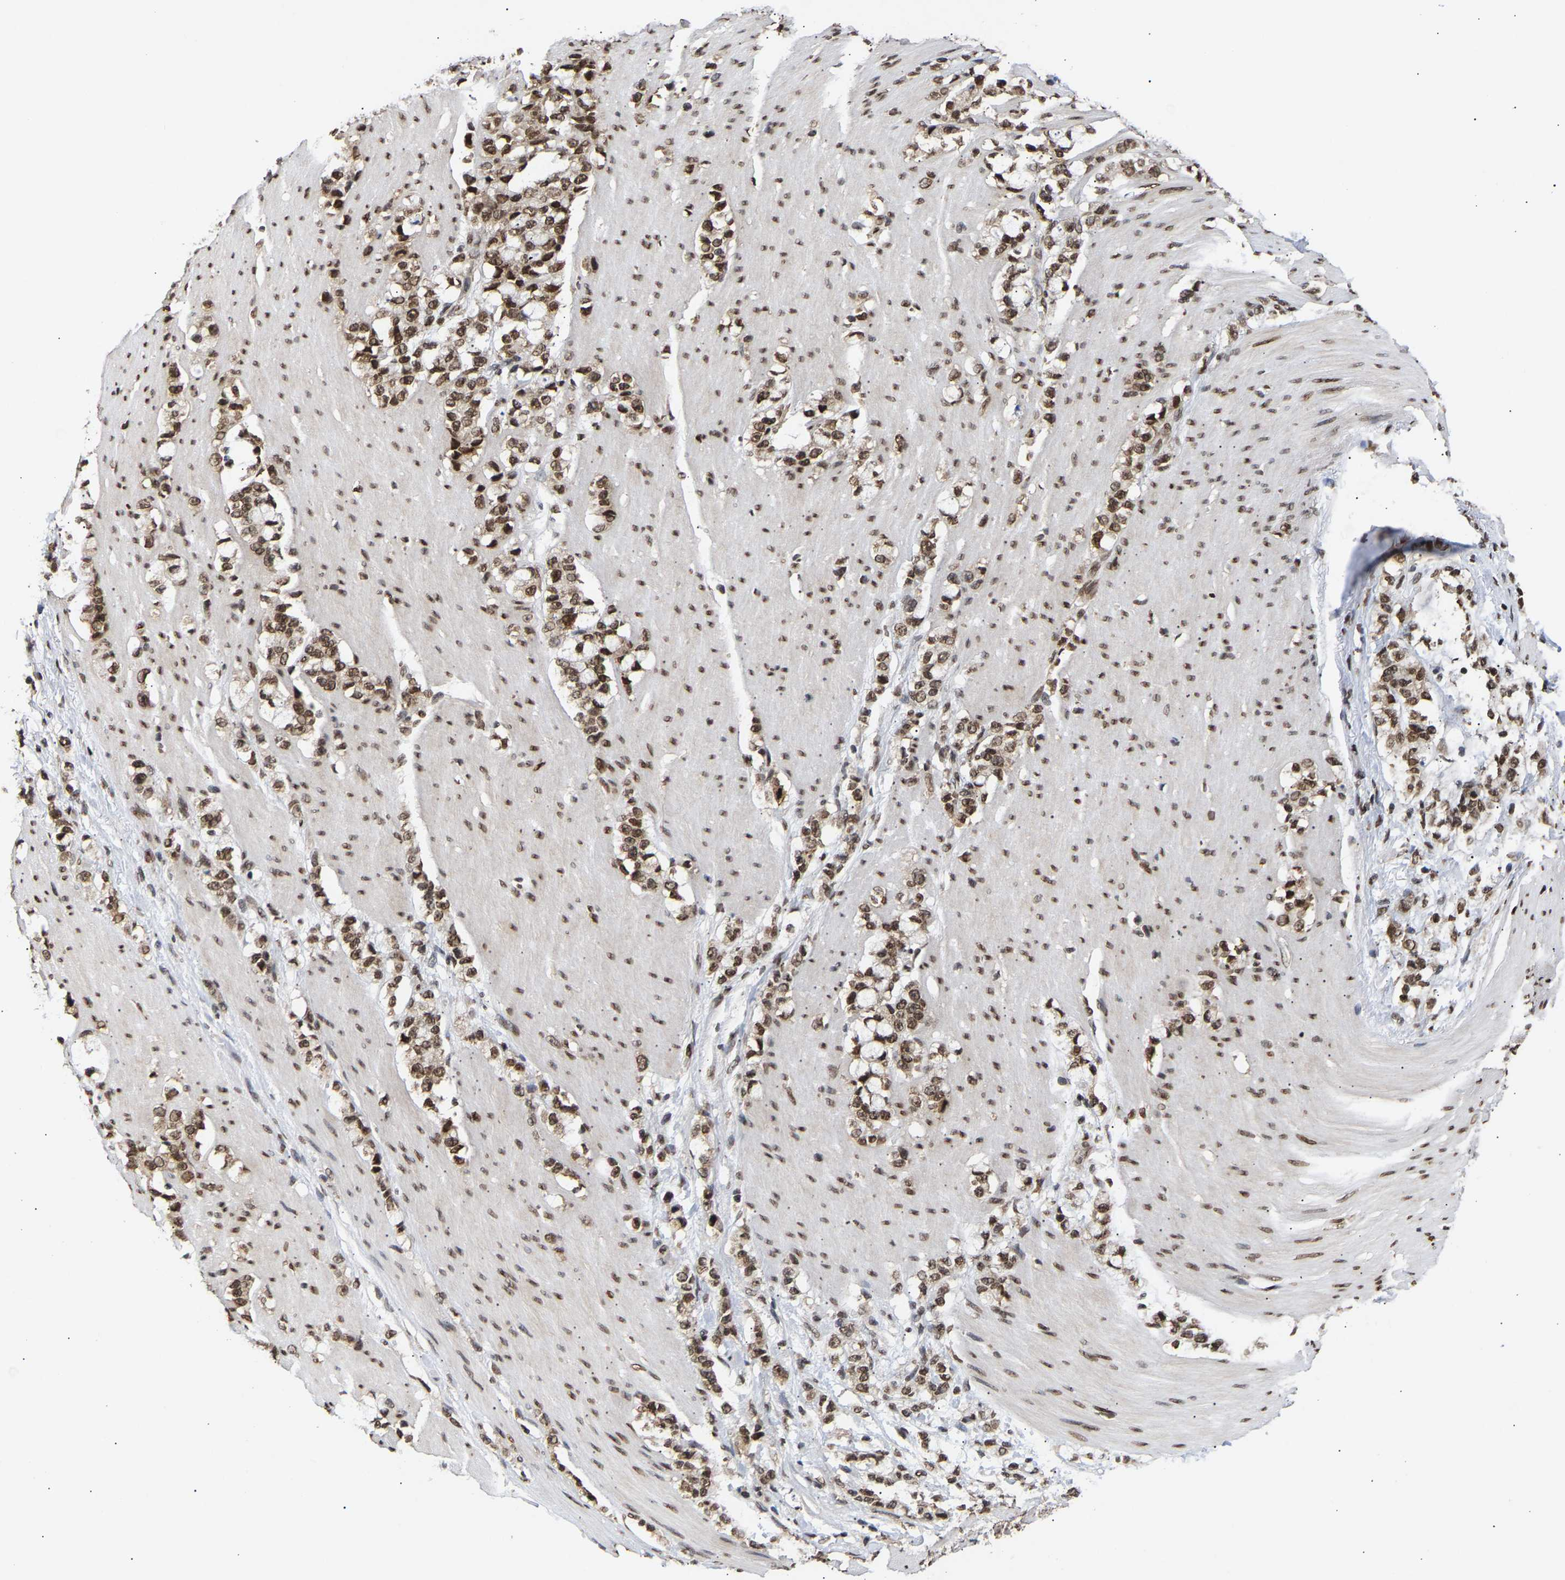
{"staining": {"intensity": "moderate", "quantity": ">75%", "location": "nuclear"}, "tissue": "stomach cancer", "cell_type": "Tumor cells", "image_type": "cancer", "snomed": [{"axis": "morphology", "description": "Adenocarcinoma, NOS"}, {"axis": "topography", "description": "Stomach, lower"}], "caption": "A medium amount of moderate nuclear staining is seen in about >75% of tumor cells in stomach cancer (adenocarcinoma) tissue.", "gene": "PSIP1", "patient": {"sex": "male", "age": 88}}